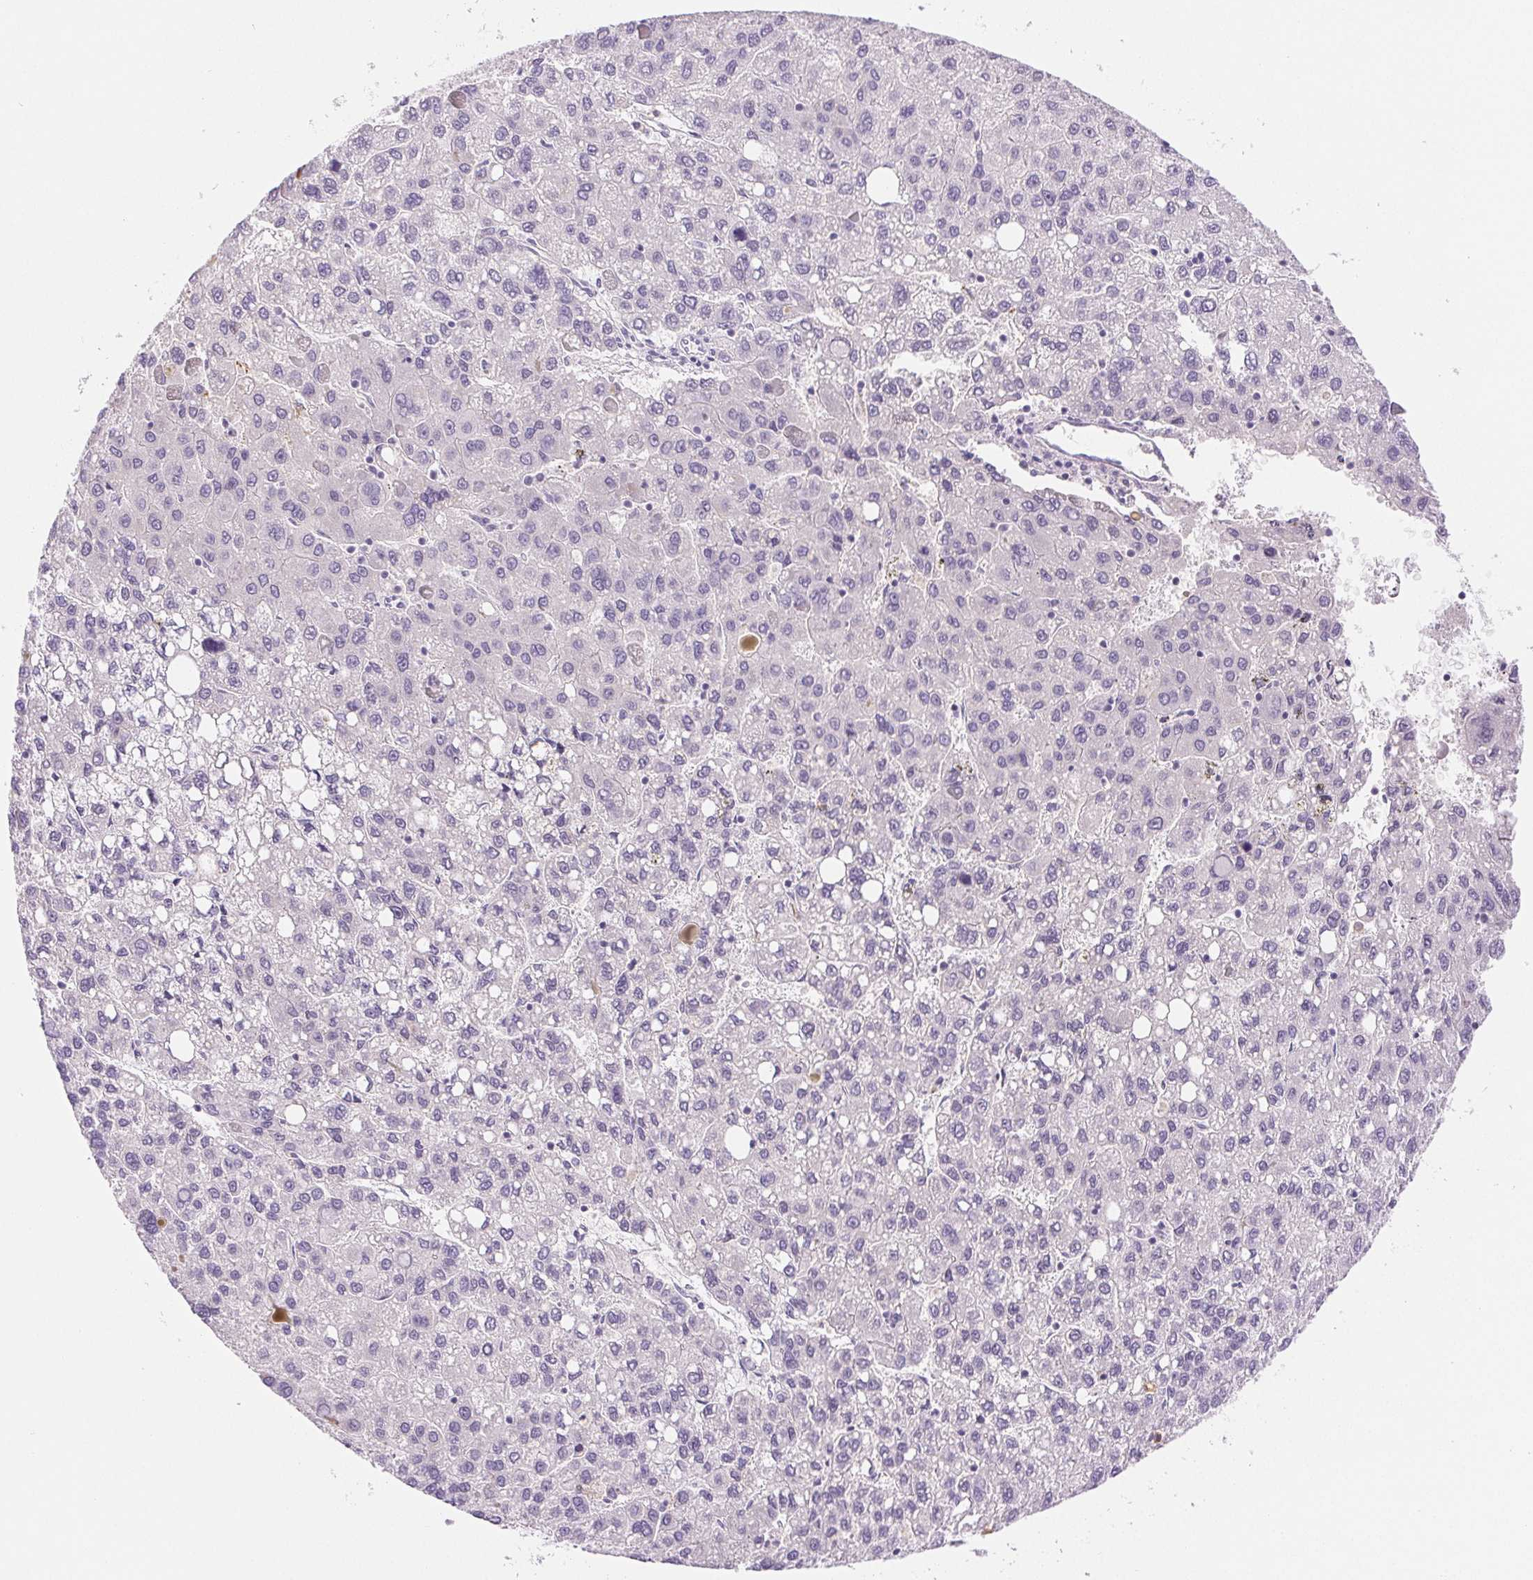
{"staining": {"intensity": "negative", "quantity": "none", "location": "none"}, "tissue": "liver cancer", "cell_type": "Tumor cells", "image_type": "cancer", "snomed": [{"axis": "morphology", "description": "Carcinoma, Hepatocellular, NOS"}, {"axis": "topography", "description": "Liver"}], "caption": "A photomicrograph of hepatocellular carcinoma (liver) stained for a protein displays no brown staining in tumor cells.", "gene": "IFIT1B", "patient": {"sex": "female", "age": 82}}